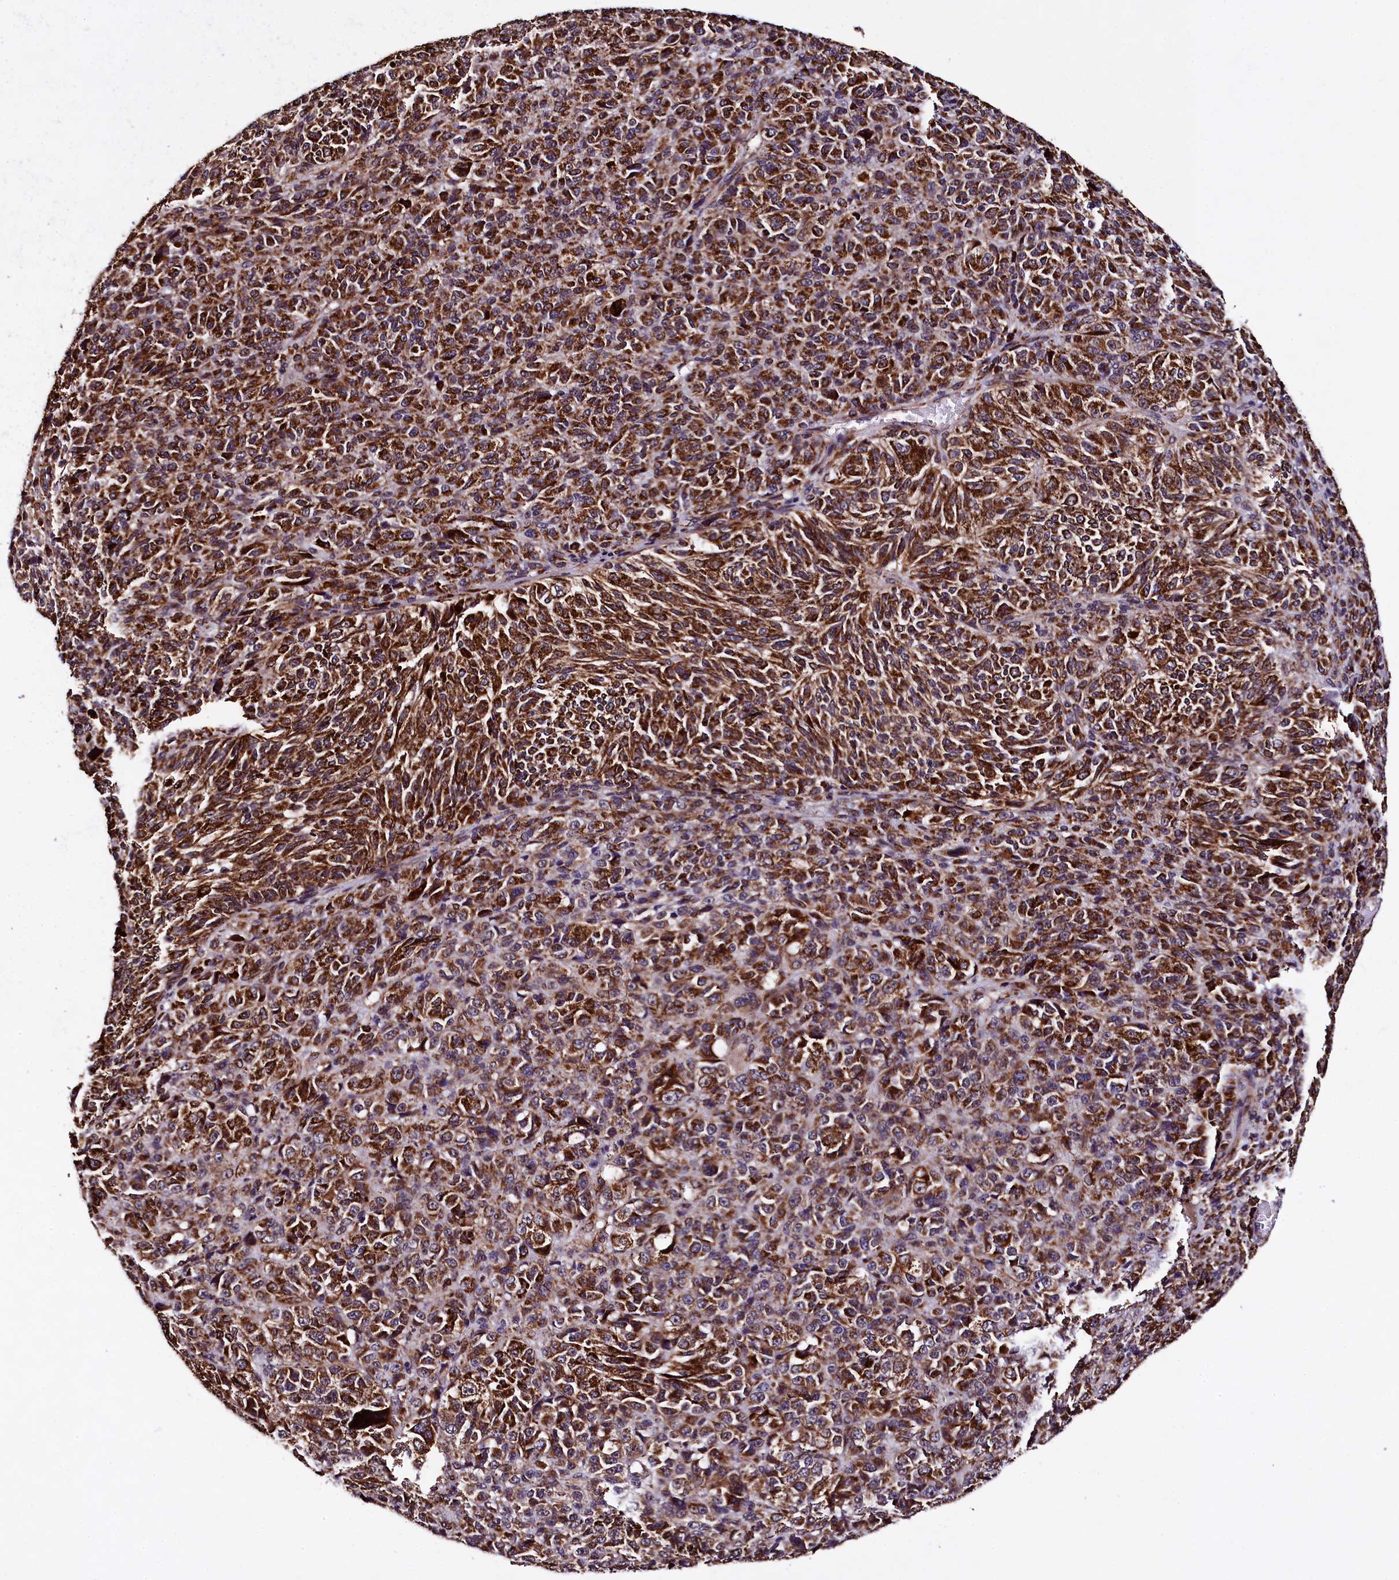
{"staining": {"intensity": "strong", "quantity": ">75%", "location": "cytoplasmic/membranous"}, "tissue": "melanoma", "cell_type": "Tumor cells", "image_type": "cancer", "snomed": [{"axis": "morphology", "description": "Malignant melanoma, Metastatic site"}, {"axis": "topography", "description": "Brain"}], "caption": "Malignant melanoma (metastatic site) tissue displays strong cytoplasmic/membranous expression in about >75% of tumor cells", "gene": "KLC2", "patient": {"sex": "female", "age": 56}}